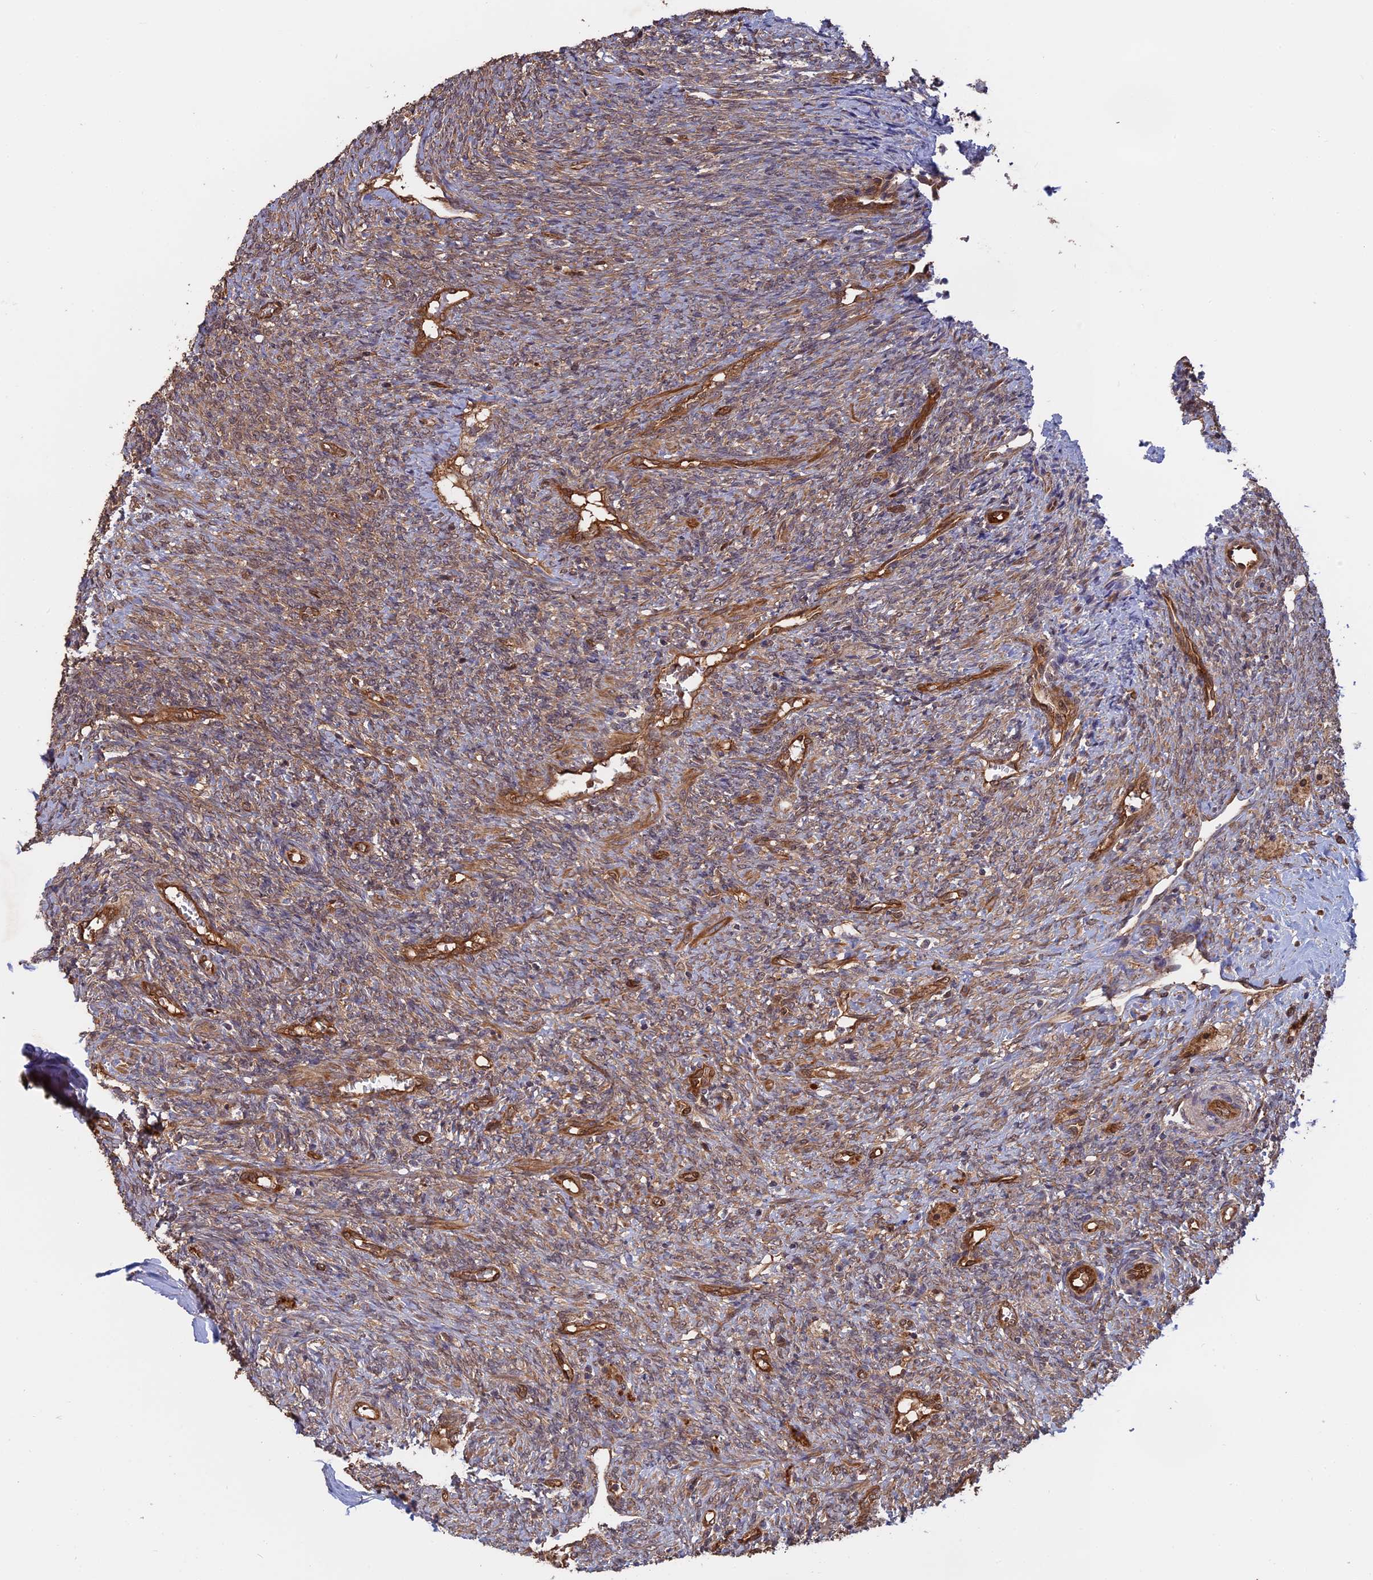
{"staining": {"intensity": "weak", "quantity": "25%-75%", "location": "cytoplasmic/membranous"}, "tissue": "ovary", "cell_type": "Ovarian stroma cells", "image_type": "normal", "snomed": [{"axis": "morphology", "description": "Normal tissue, NOS"}, {"axis": "topography", "description": "Ovary"}], "caption": "Immunohistochemistry (IHC) of unremarkable human ovary exhibits low levels of weak cytoplasmic/membranous staining in about 25%-75% of ovarian stroma cells.", "gene": "SAC3D1", "patient": {"sex": "female", "age": 41}}